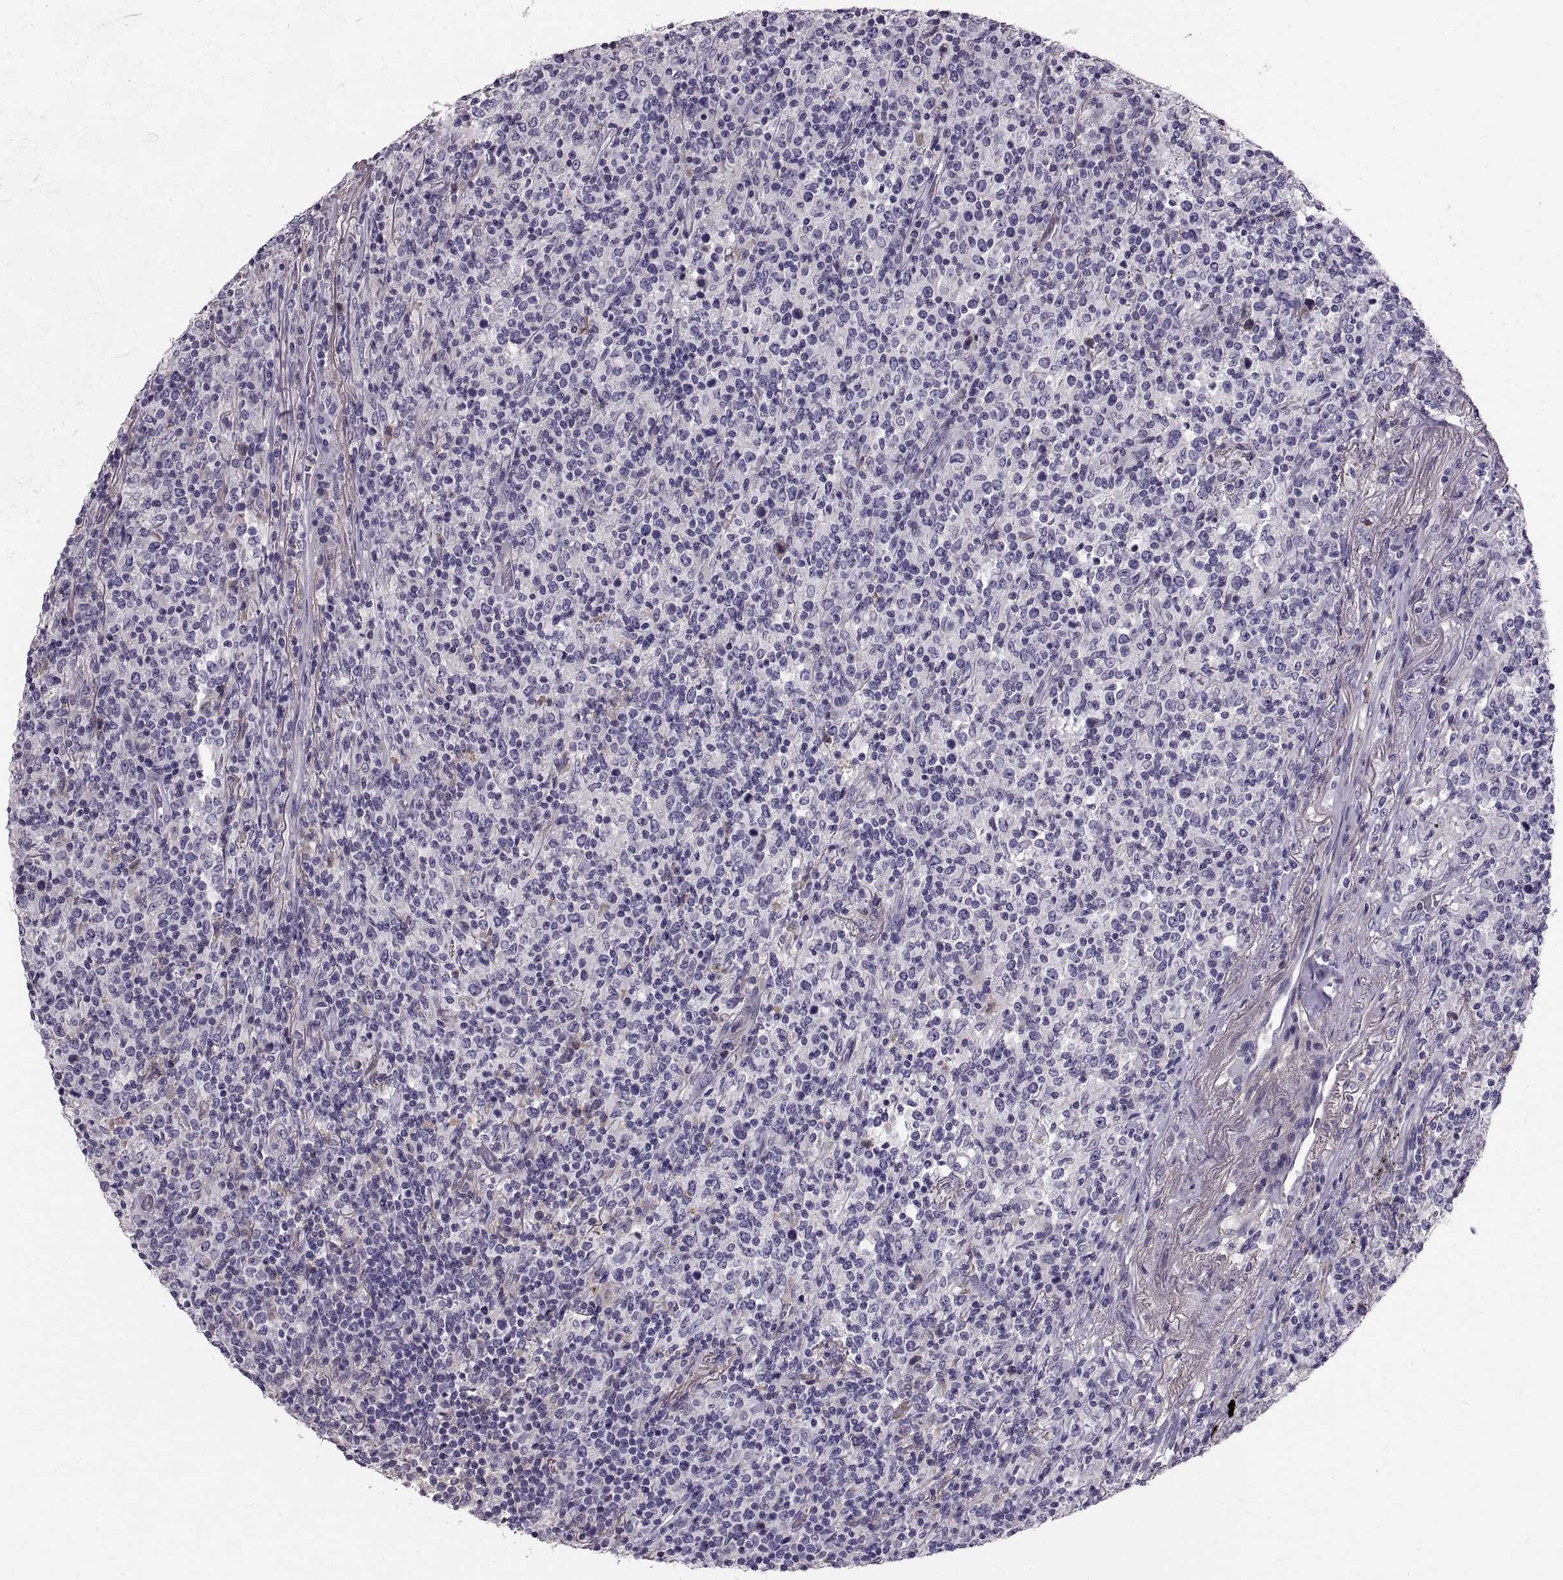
{"staining": {"intensity": "negative", "quantity": "none", "location": "none"}, "tissue": "lymphoma", "cell_type": "Tumor cells", "image_type": "cancer", "snomed": [{"axis": "morphology", "description": "Malignant lymphoma, non-Hodgkin's type, High grade"}, {"axis": "topography", "description": "Lung"}], "caption": "This is an immunohistochemistry (IHC) image of human lymphoma. There is no staining in tumor cells.", "gene": "ADAM32", "patient": {"sex": "male", "age": 79}}